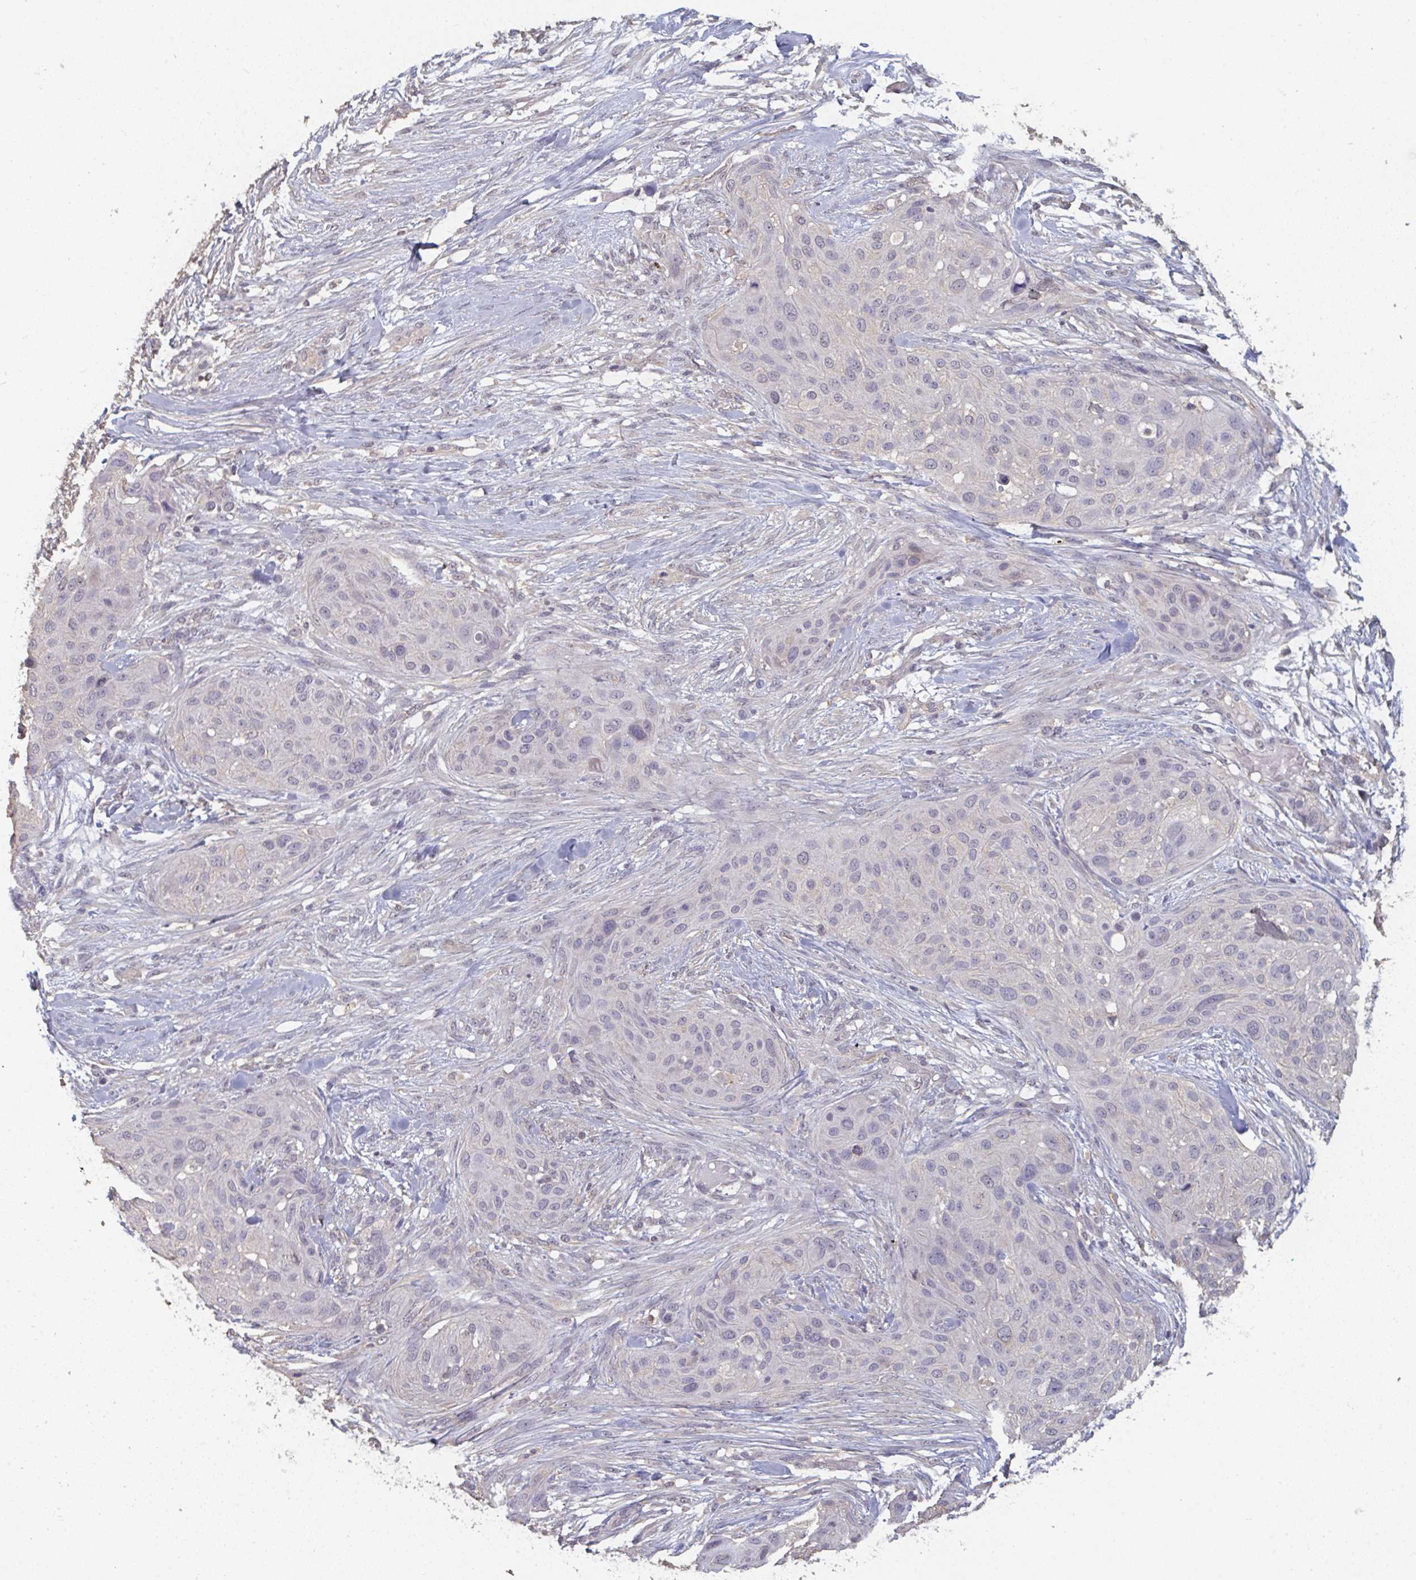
{"staining": {"intensity": "negative", "quantity": "none", "location": "none"}, "tissue": "skin cancer", "cell_type": "Tumor cells", "image_type": "cancer", "snomed": [{"axis": "morphology", "description": "Squamous cell carcinoma, NOS"}, {"axis": "topography", "description": "Skin"}], "caption": "This photomicrograph is of skin squamous cell carcinoma stained with IHC to label a protein in brown with the nuclei are counter-stained blue. There is no staining in tumor cells.", "gene": "LIX1", "patient": {"sex": "female", "age": 87}}